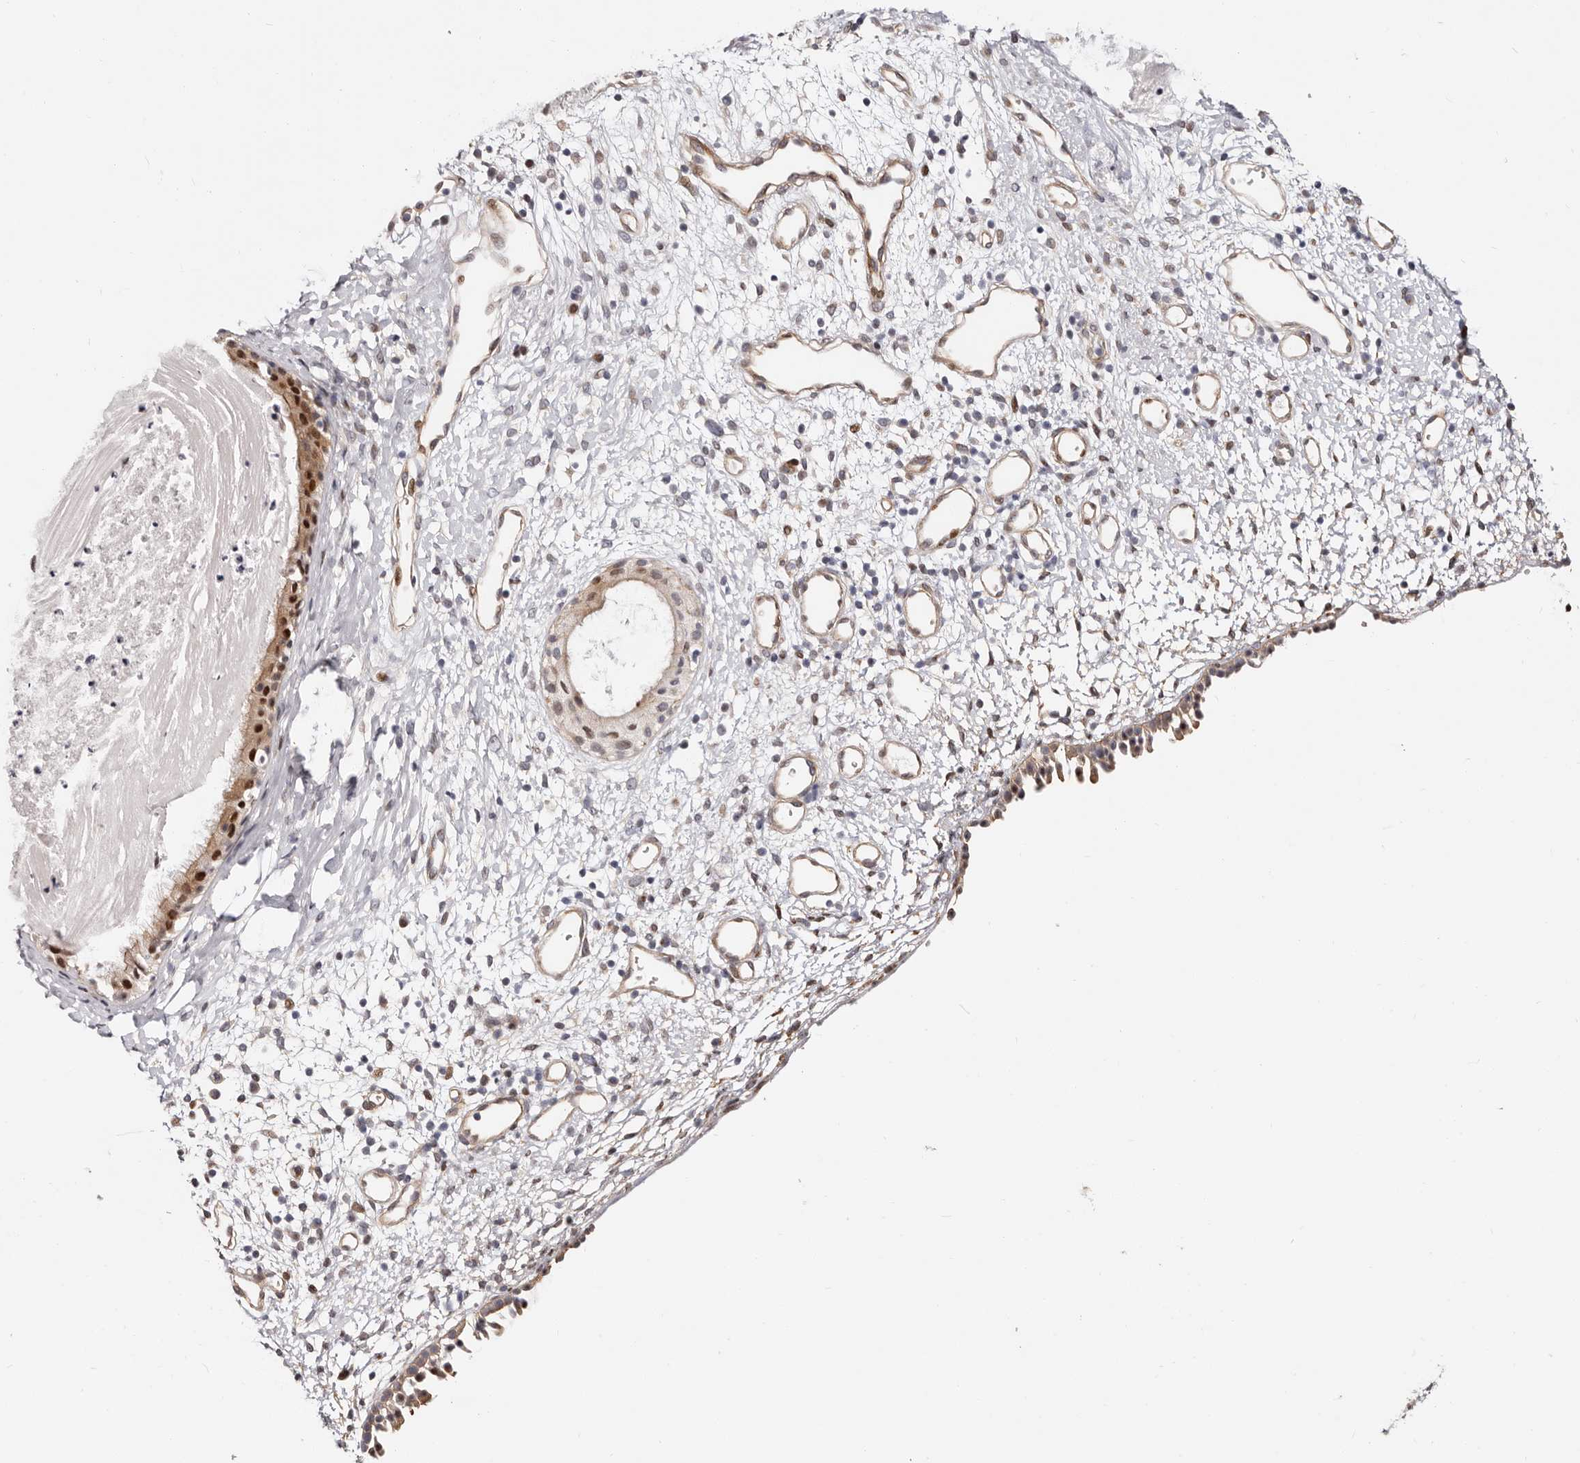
{"staining": {"intensity": "strong", "quantity": "25%-75%", "location": "cytoplasmic/membranous,nuclear"}, "tissue": "nasopharynx", "cell_type": "Respiratory epithelial cells", "image_type": "normal", "snomed": [{"axis": "morphology", "description": "Normal tissue, NOS"}, {"axis": "topography", "description": "Nasopharynx"}], "caption": "Protein staining by IHC demonstrates strong cytoplasmic/membranous,nuclear positivity in approximately 25%-75% of respiratory epithelial cells in benign nasopharynx. (IHC, brightfield microscopy, high magnification).", "gene": "EPHX3", "patient": {"sex": "male", "age": 22}}